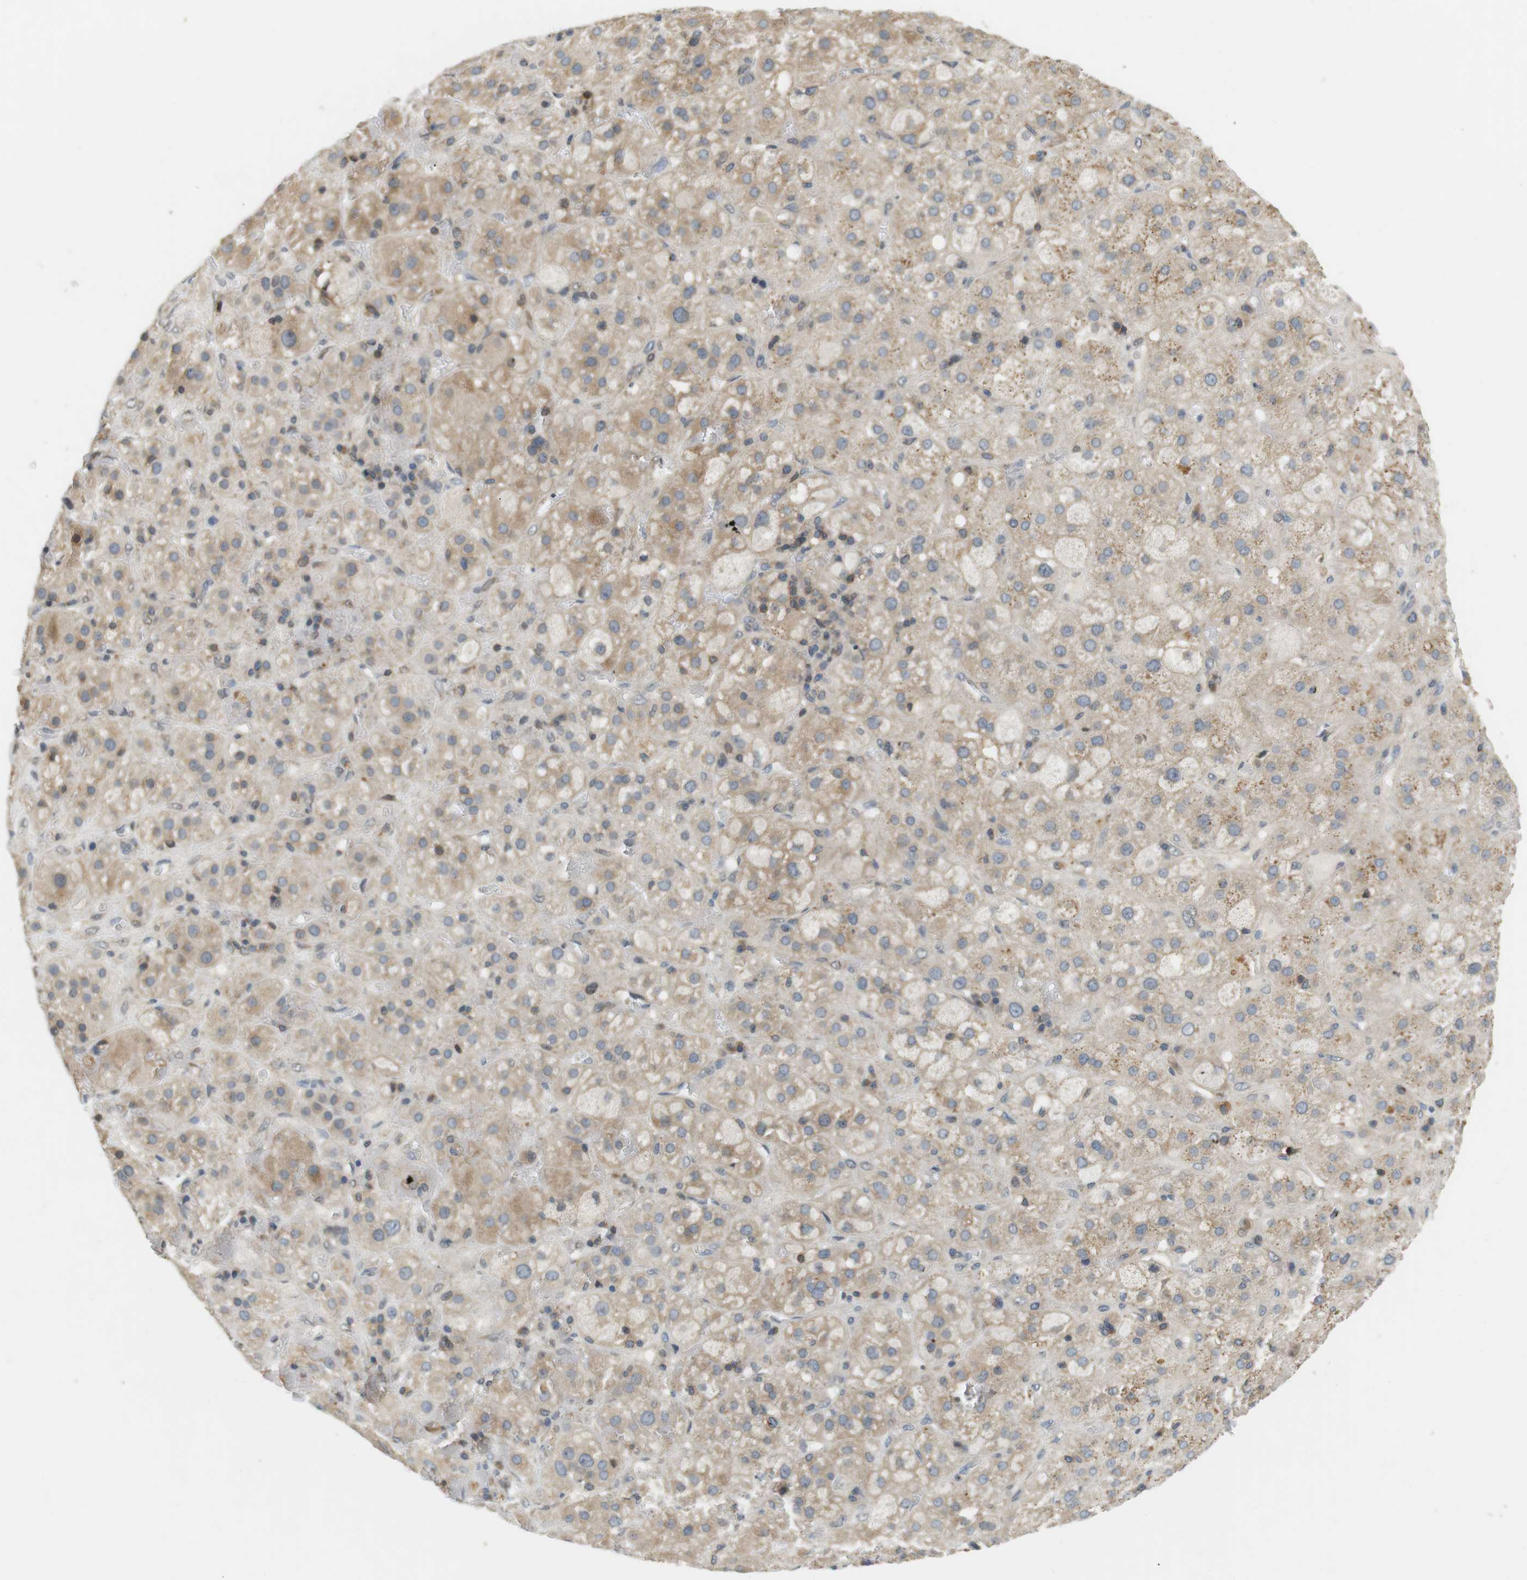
{"staining": {"intensity": "weak", "quantity": ">75%", "location": "cytoplasmic/membranous"}, "tissue": "adrenal gland", "cell_type": "Glandular cells", "image_type": "normal", "snomed": [{"axis": "morphology", "description": "Normal tissue, NOS"}, {"axis": "topography", "description": "Adrenal gland"}], "caption": "Glandular cells show weak cytoplasmic/membranous expression in about >75% of cells in unremarkable adrenal gland. Nuclei are stained in blue.", "gene": "P2RY1", "patient": {"sex": "female", "age": 47}}